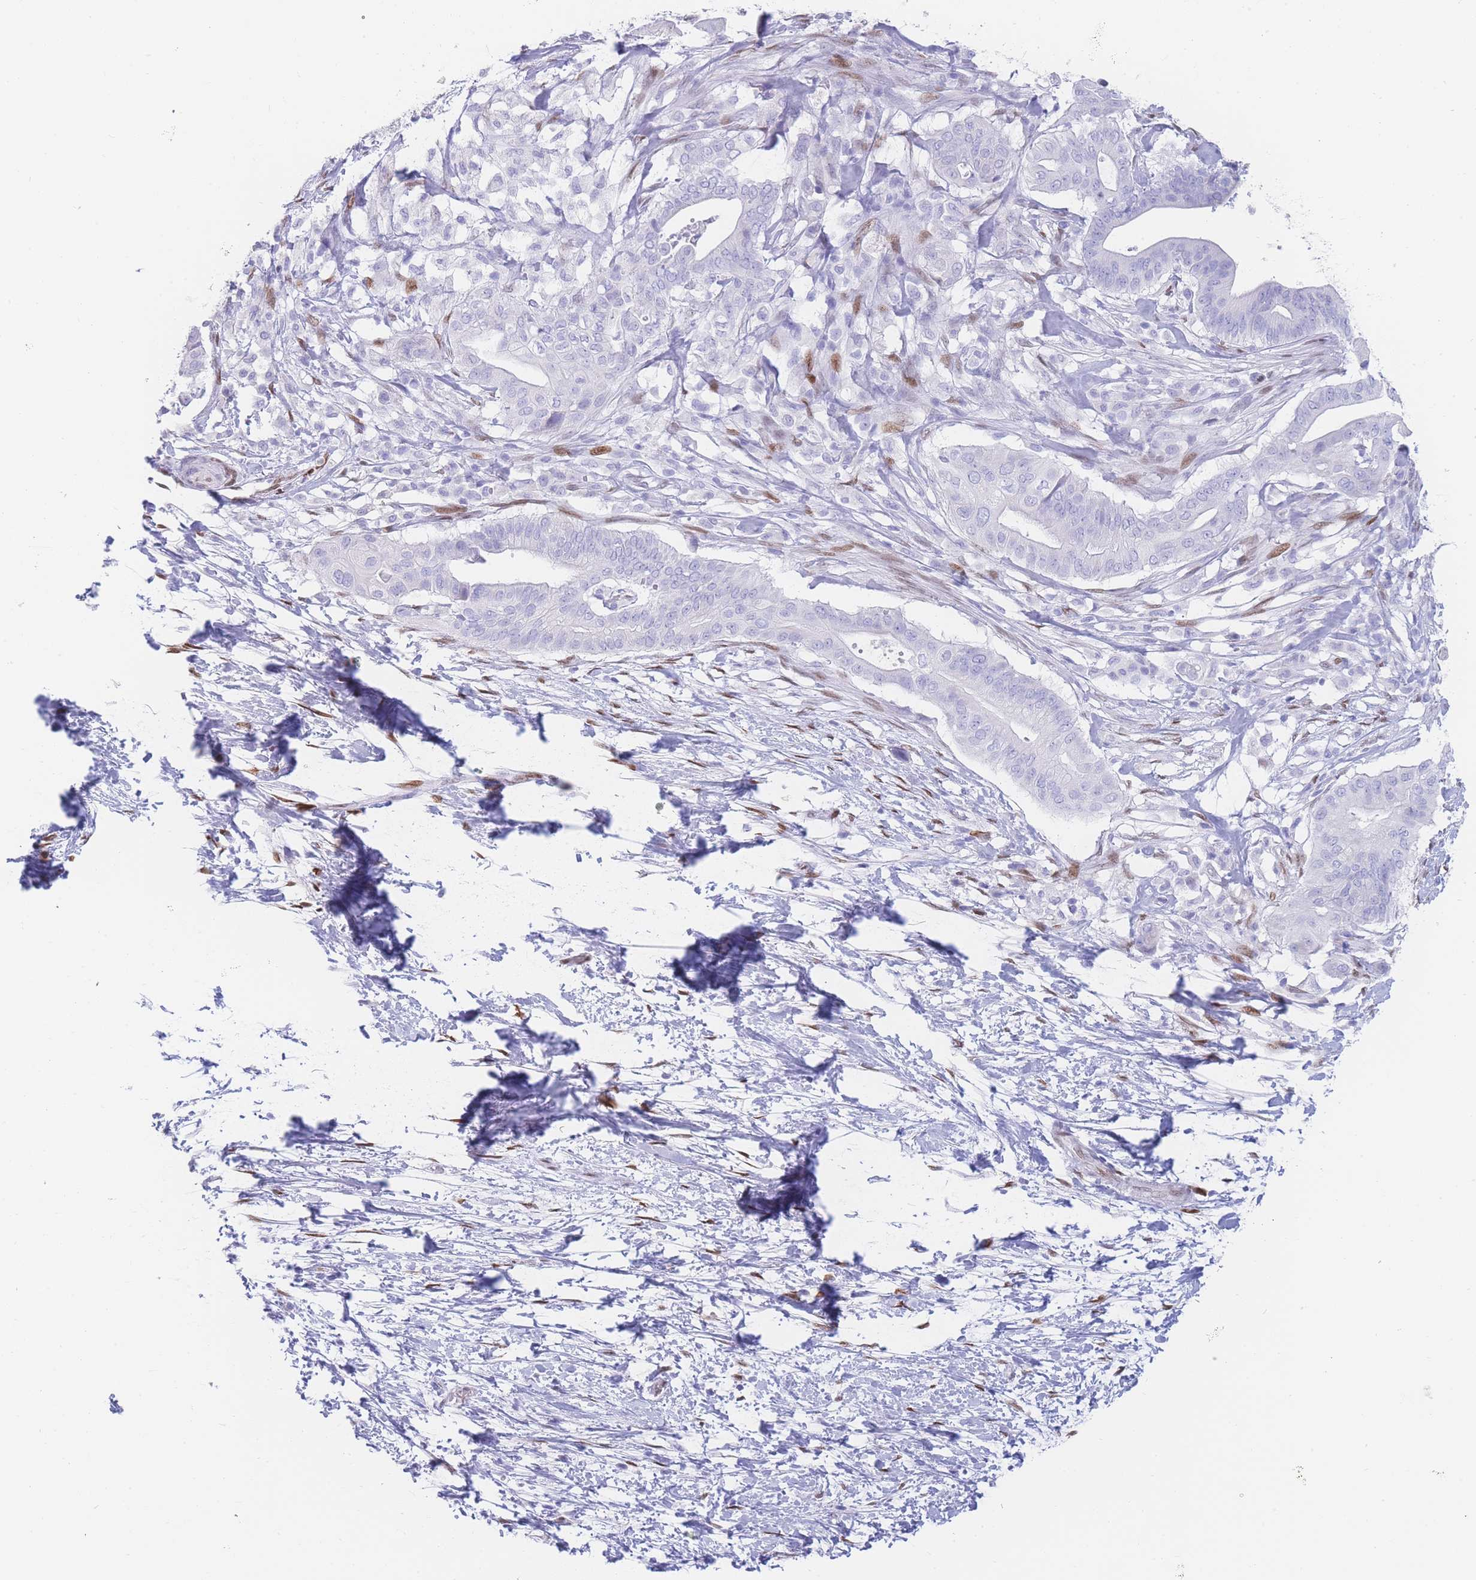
{"staining": {"intensity": "negative", "quantity": "none", "location": "none"}, "tissue": "pancreatic cancer", "cell_type": "Tumor cells", "image_type": "cancer", "snomed": [{"axis": "morphology", "description": "Adenocarcinoma, NOS"}, {"axis": "topography", "description": "Pancreas"}], "caption": "Tumor cells show no significant protein staining in pancreatic cancer.", "gene": "PSMB5", "patient": {"sex": "male", "age": 68}}